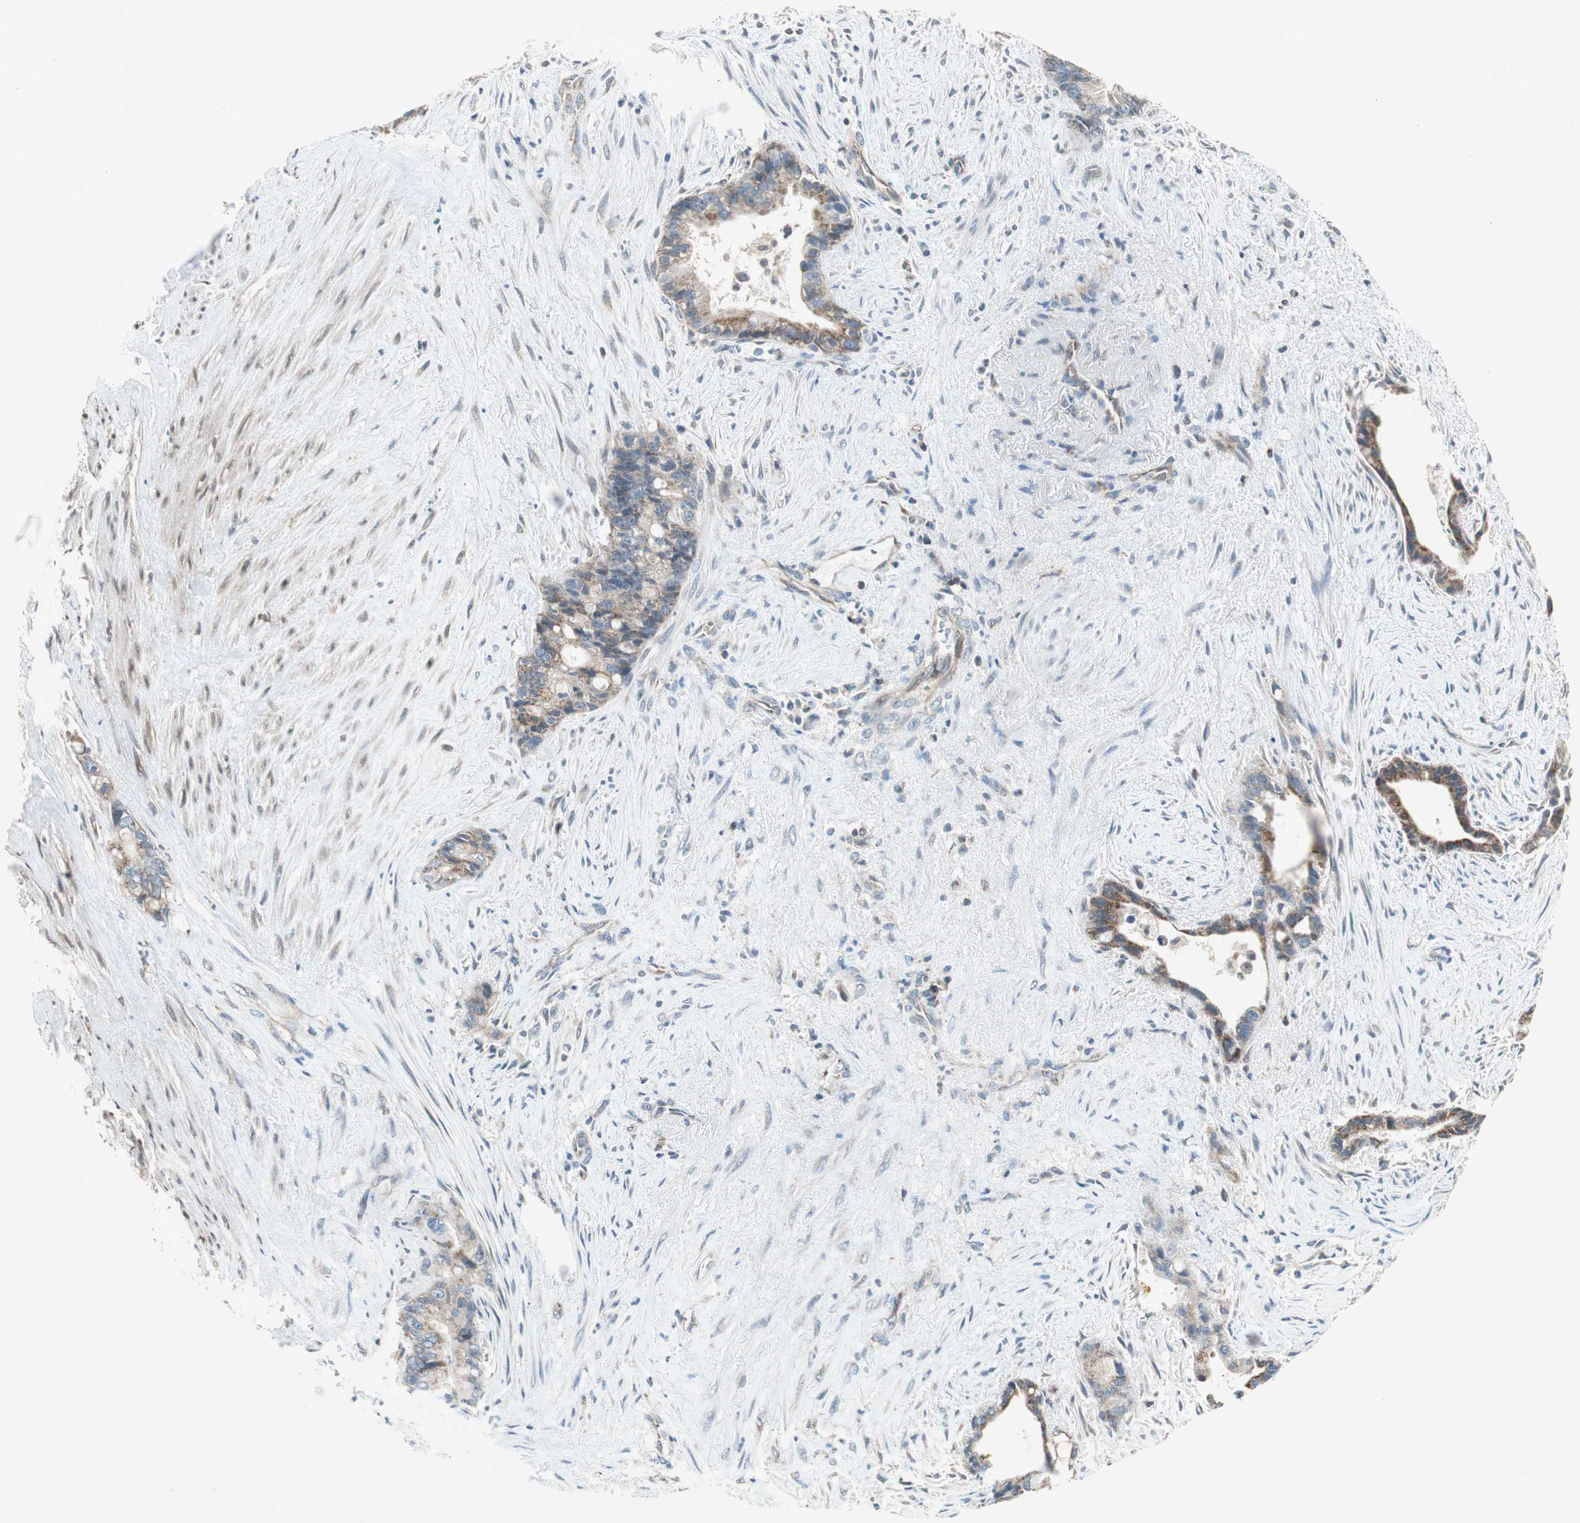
{"staining": {"intensity": "moderate", "quantity": ">75%", "location": "cytoplasmic/membranous"}, "tissue": "liver cancer", "cell_type": "Tumor cells", "image_type": "cancer", "snomed": [{"axis": "morphology", "description": "Cholangiocarcinoma"}, {"axis": "topography", "description": "Liver"}], "caption": "Human liver cancer stained for a protein (brown) shows moderate cytoplasmic/membranous positive positivity in about >75% of tumor cells.", "gene": "CHADL", "patient": {"sex": "female", "age": 55}}